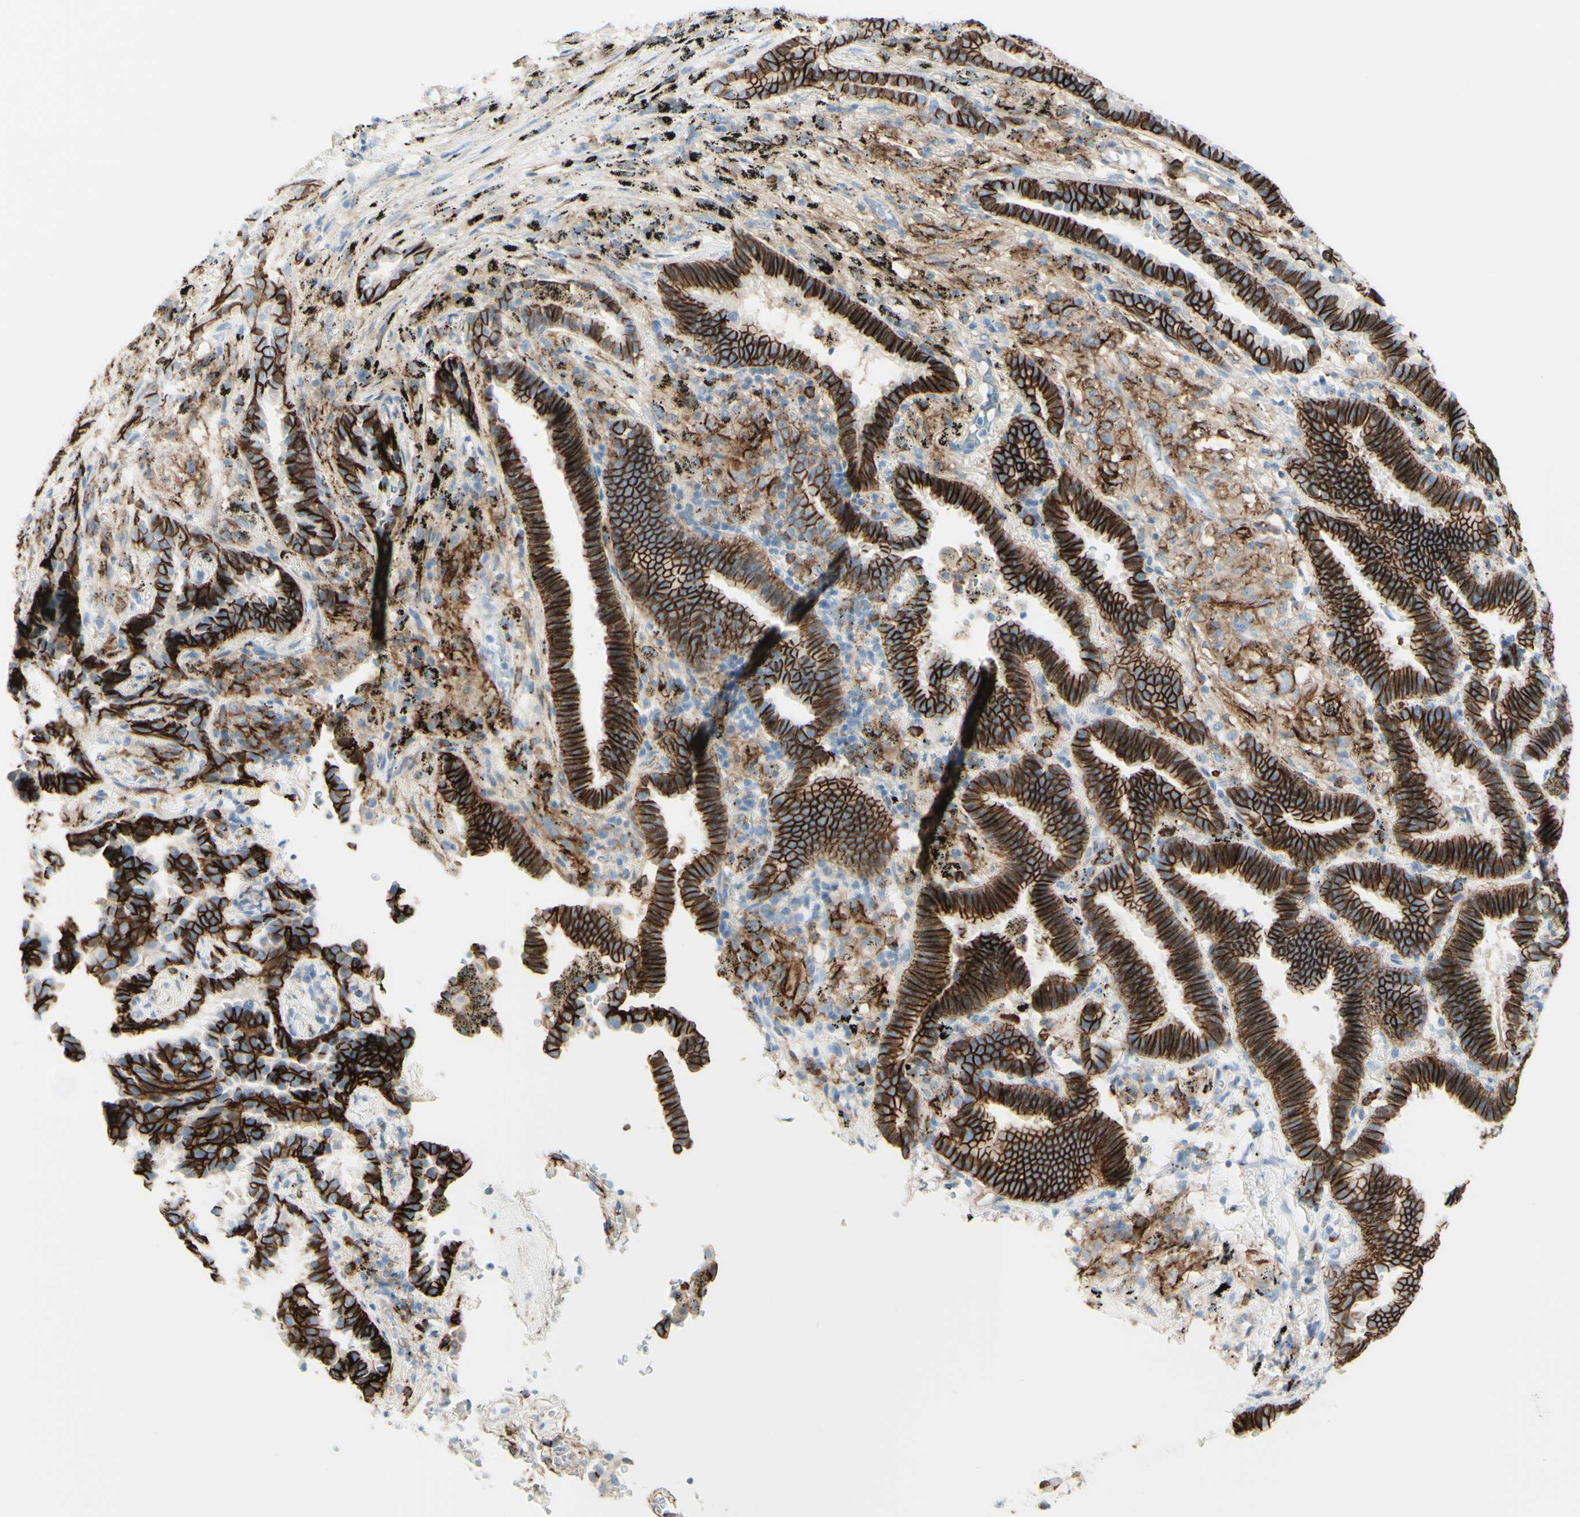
{"staining": {"intensity": "strong", "quantity": ">75%", "location": "cytoplasmic/membranous"}, "tissue": "lung cancer", "cell_type": "Tumor cells", "image_type": "cancer", "snomed": [{"axis": "morphology", "description": "Normal tissue, NOS"}, {"axis": "morphology", "description": "Adenocarcinoma, NOS"}, {"axis": "topography", "description": "Lung"}], "caption": "The histopathology image demonstrates immunohistochemical staining of lung cancer. There is strong cytoplasmic/membranous staining is appreciated in approximately >75% of tumor cells. (Brightfield microscopy of DAB IHC at high magnification).", "gene": "ALCAM", "patient": {"sex": "male", "age": 59}}